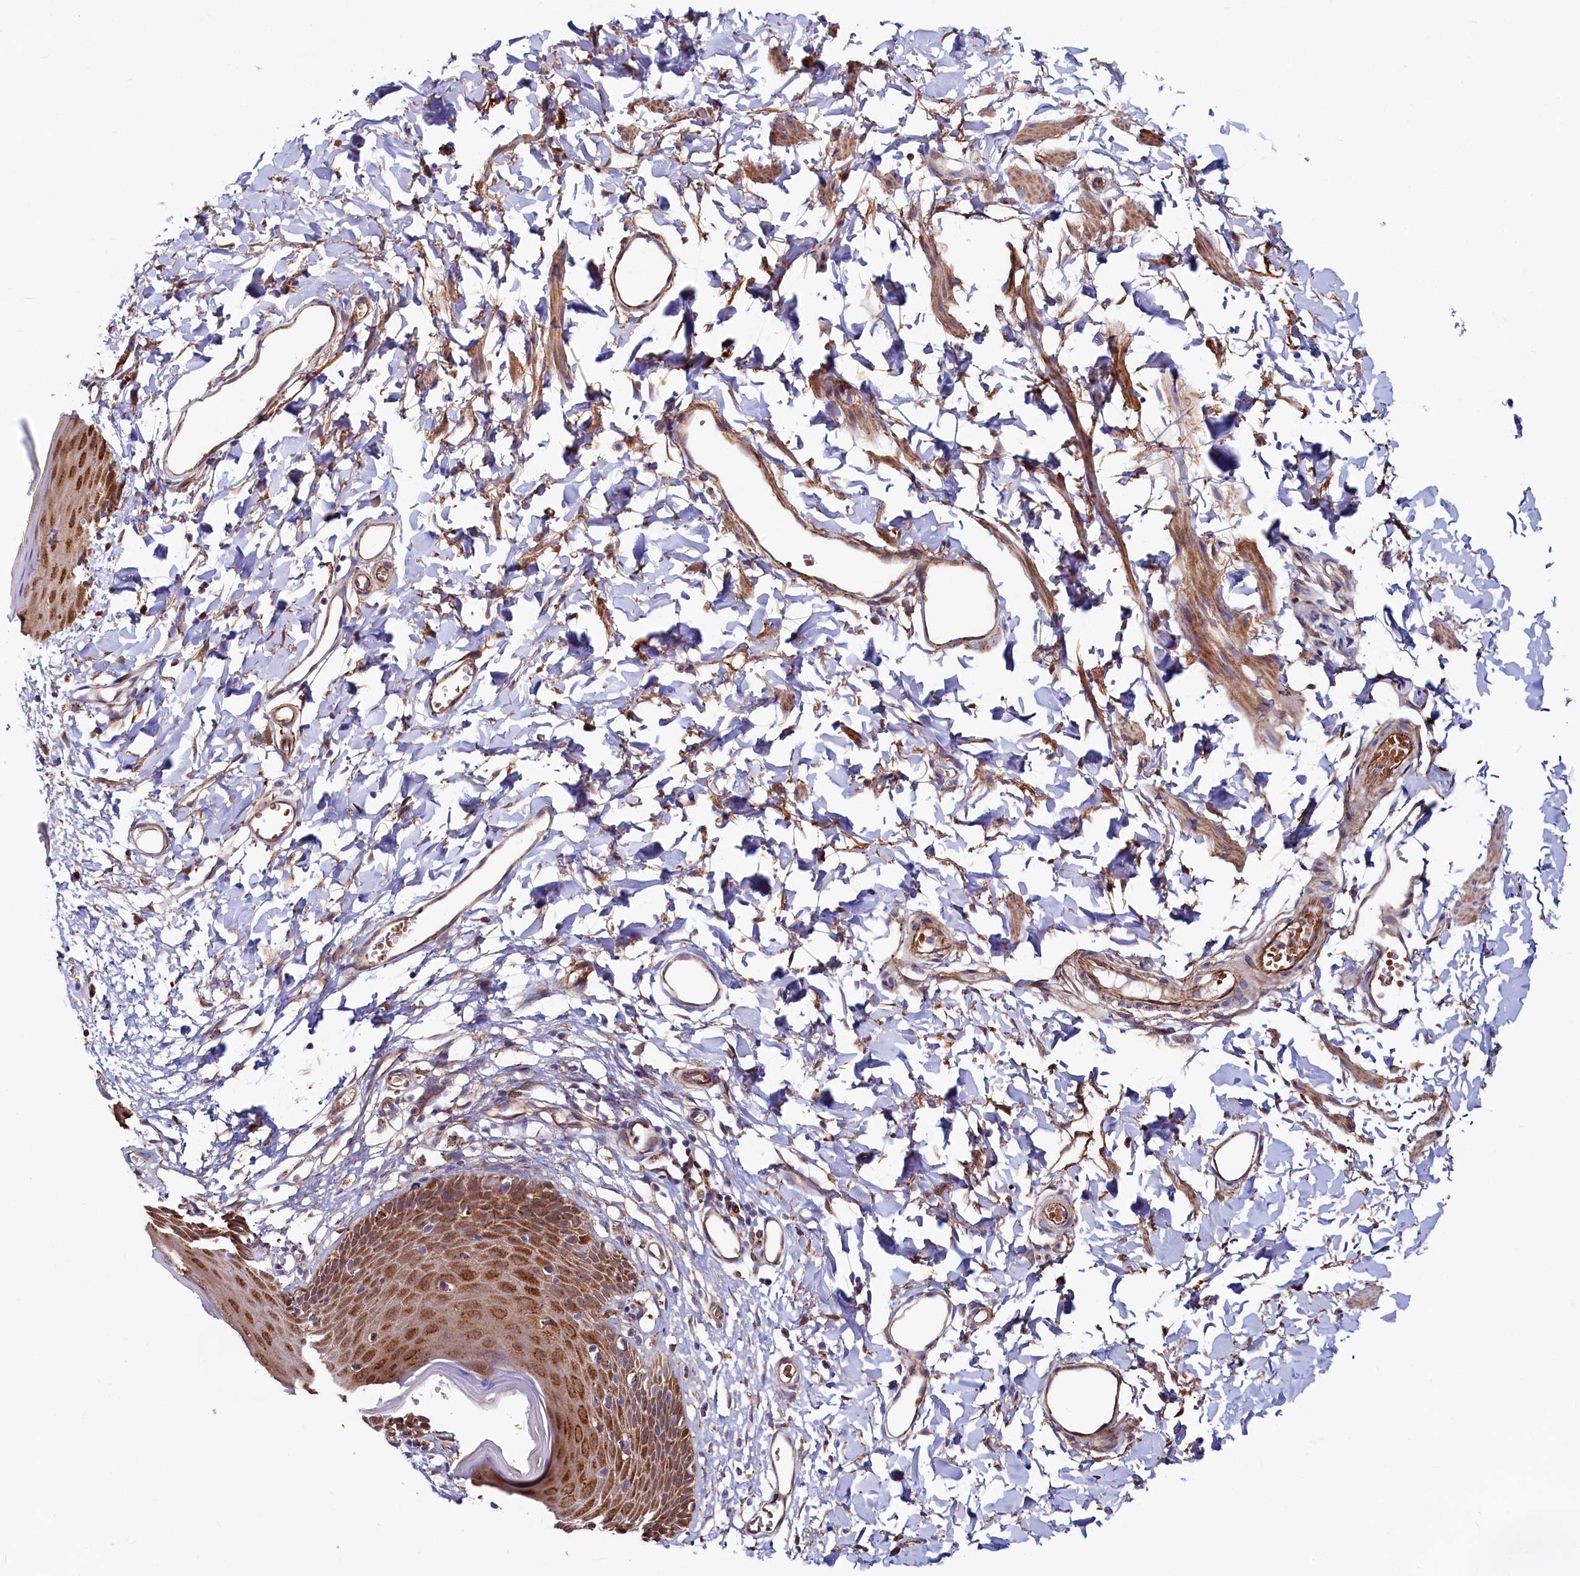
{"staining": {"intensity": "moderate", "quantity": ">75%", "location": "cytoplasmic/membranous"}, "tissue": "skin", "cell_type": "Epidermal cells", "image_type": "normal", "snomed": [{"axis": "morphology", "description": "Normal tissue, NOS"}, {"axis": "topography", "description": "Vulva"}], "caption": "Protein expression analysis of unremarkable human skin reveals moderate cytoplasmic/membranous staining in about >75% of epidermal cells.", "gene": "ASTE1", "patient": {"sex": "female", "age": 68}}